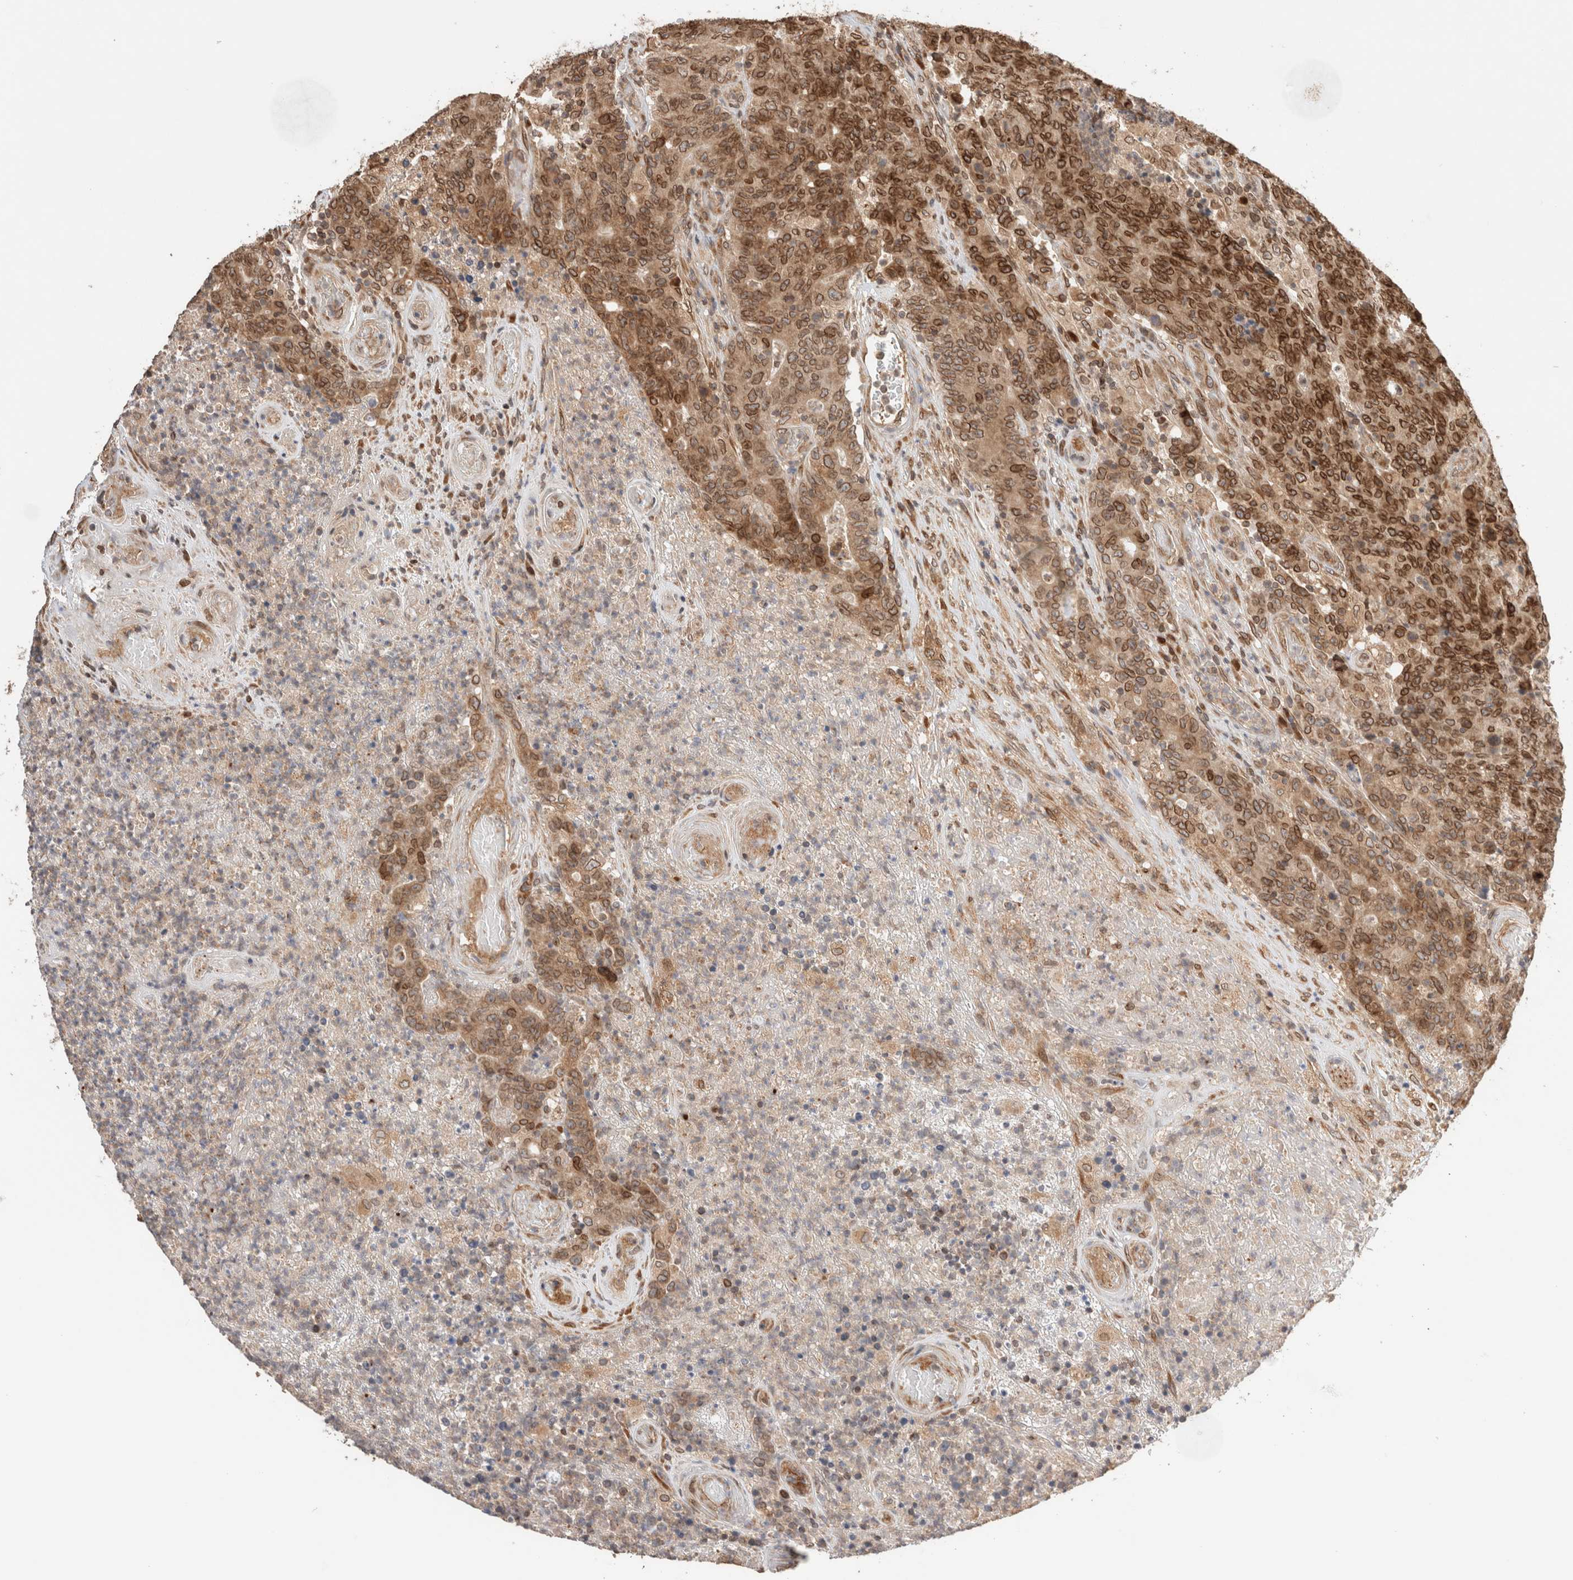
{"staining": {"intensity": "strong", "quantity": ">75%", "location": "cytoplasmic/membranous,nuclear"}, "tissue": "colorectal cancer", "cell_type": "Tumor cells", "image_type": "cancer", "snomed": [{"axis": "morphology", "description": "Normal tissue, NOS"}, {"axis": "morphology", "description": "Adenocarcinoma, NOS"}, {"axis": "topography", "description": "Colon"}], "caption": "Tumor cells demonstrate high levels of strong cytoplasmic/membranous and nuclear staining in about >75% of cells in colorectal cancer.", "gene": "TPR", "patient": {"sex": "female", "age": 75}}